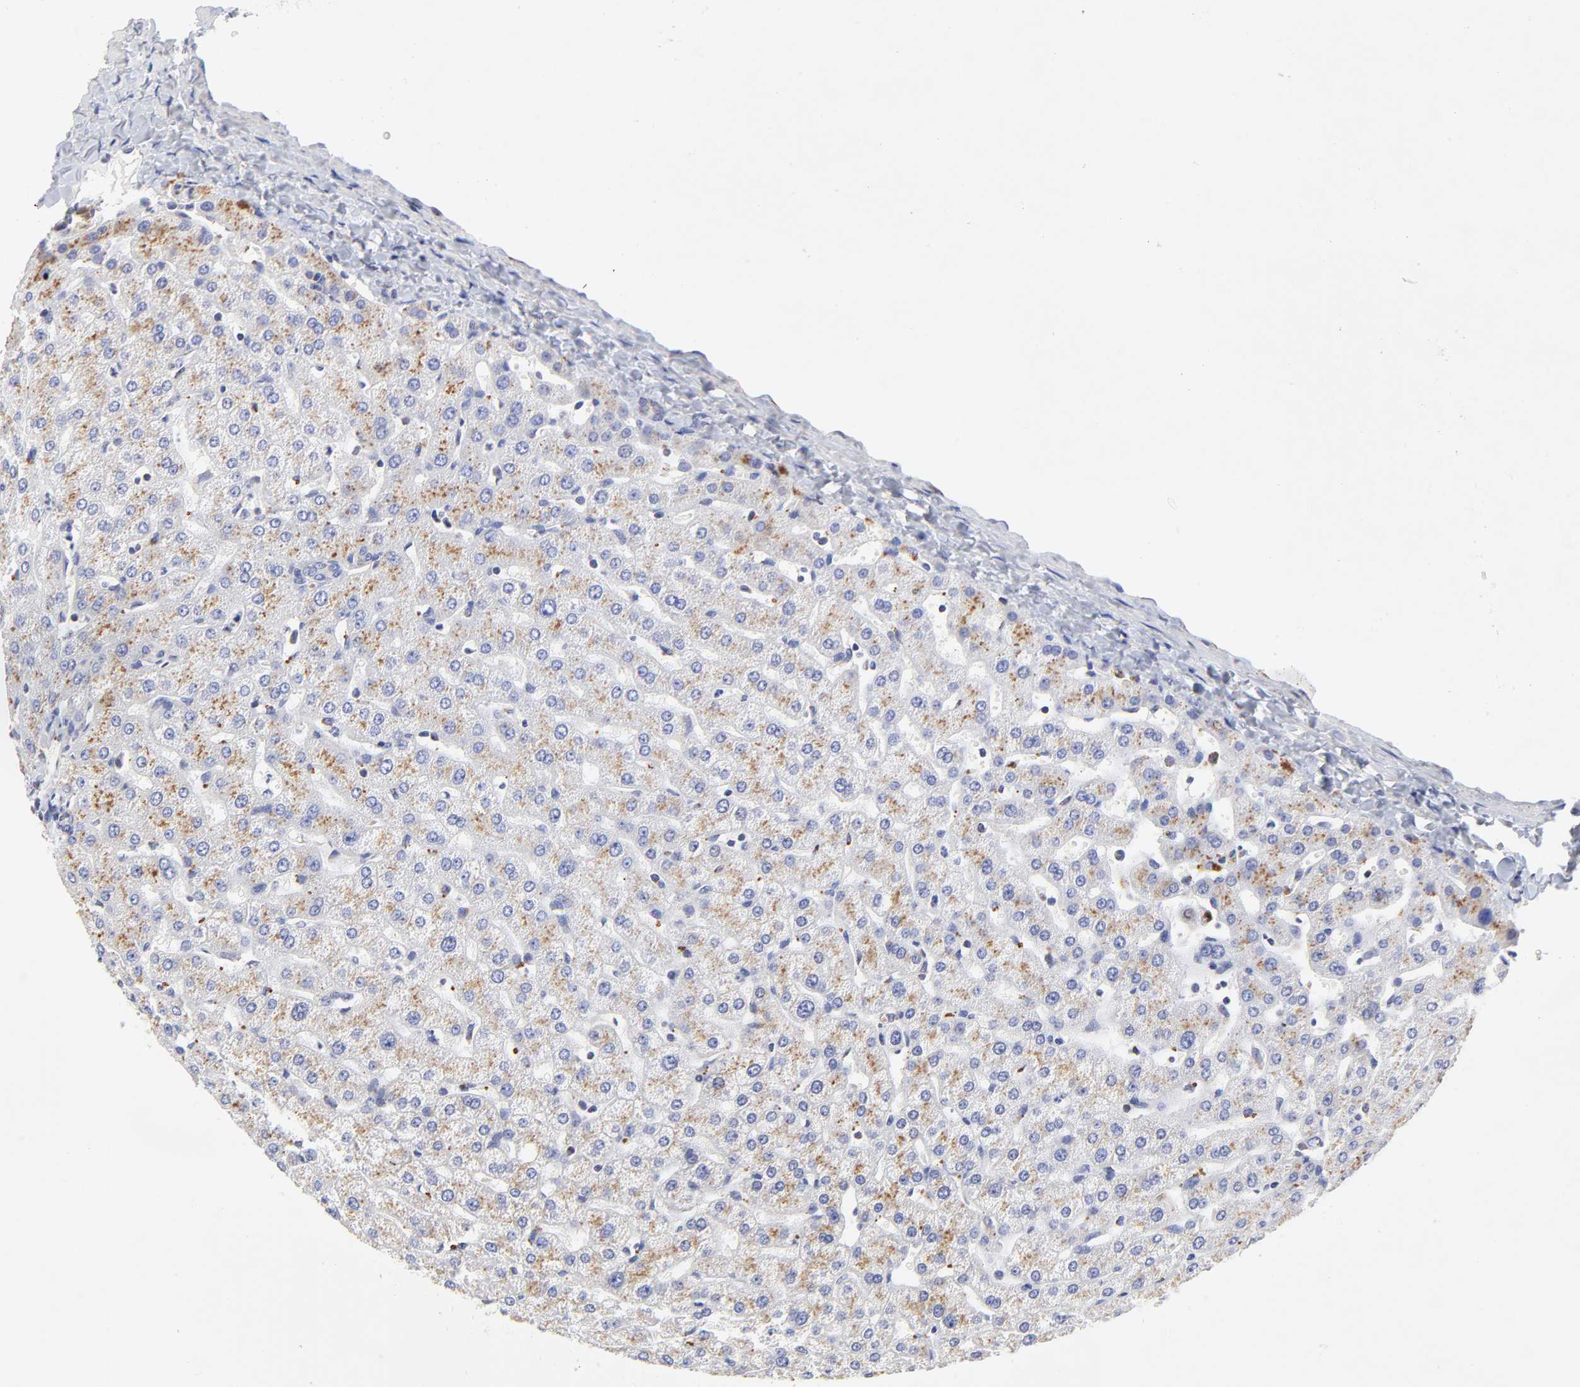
{"staining": {"intensity": "weak", "quantity": ">75%", "location": "cytoplasmic/membranous"}, "tissue": "liver", "cell_type": "Cholangiocytes", "image_type": "normal", "snomed": [{"axis": "morphology", "description": "Normal tissue, NOS"}, {"axis": "morphology", "description": "Fibrosis, NOS"}, {"axis": "topography", "description": "Liver"}], "caption": "Protein expression analysis of unremarkable liver demonstrates weak cytoplasmic/membranous positivity in approximately >75% of cholangiocytes. Using DAB (brown) and hematoxylin (blue) stains, captured at high magnification using brightfield microscopy.", "gene": "SSBP1", "patient": {"sex": "female", "age": 29}}